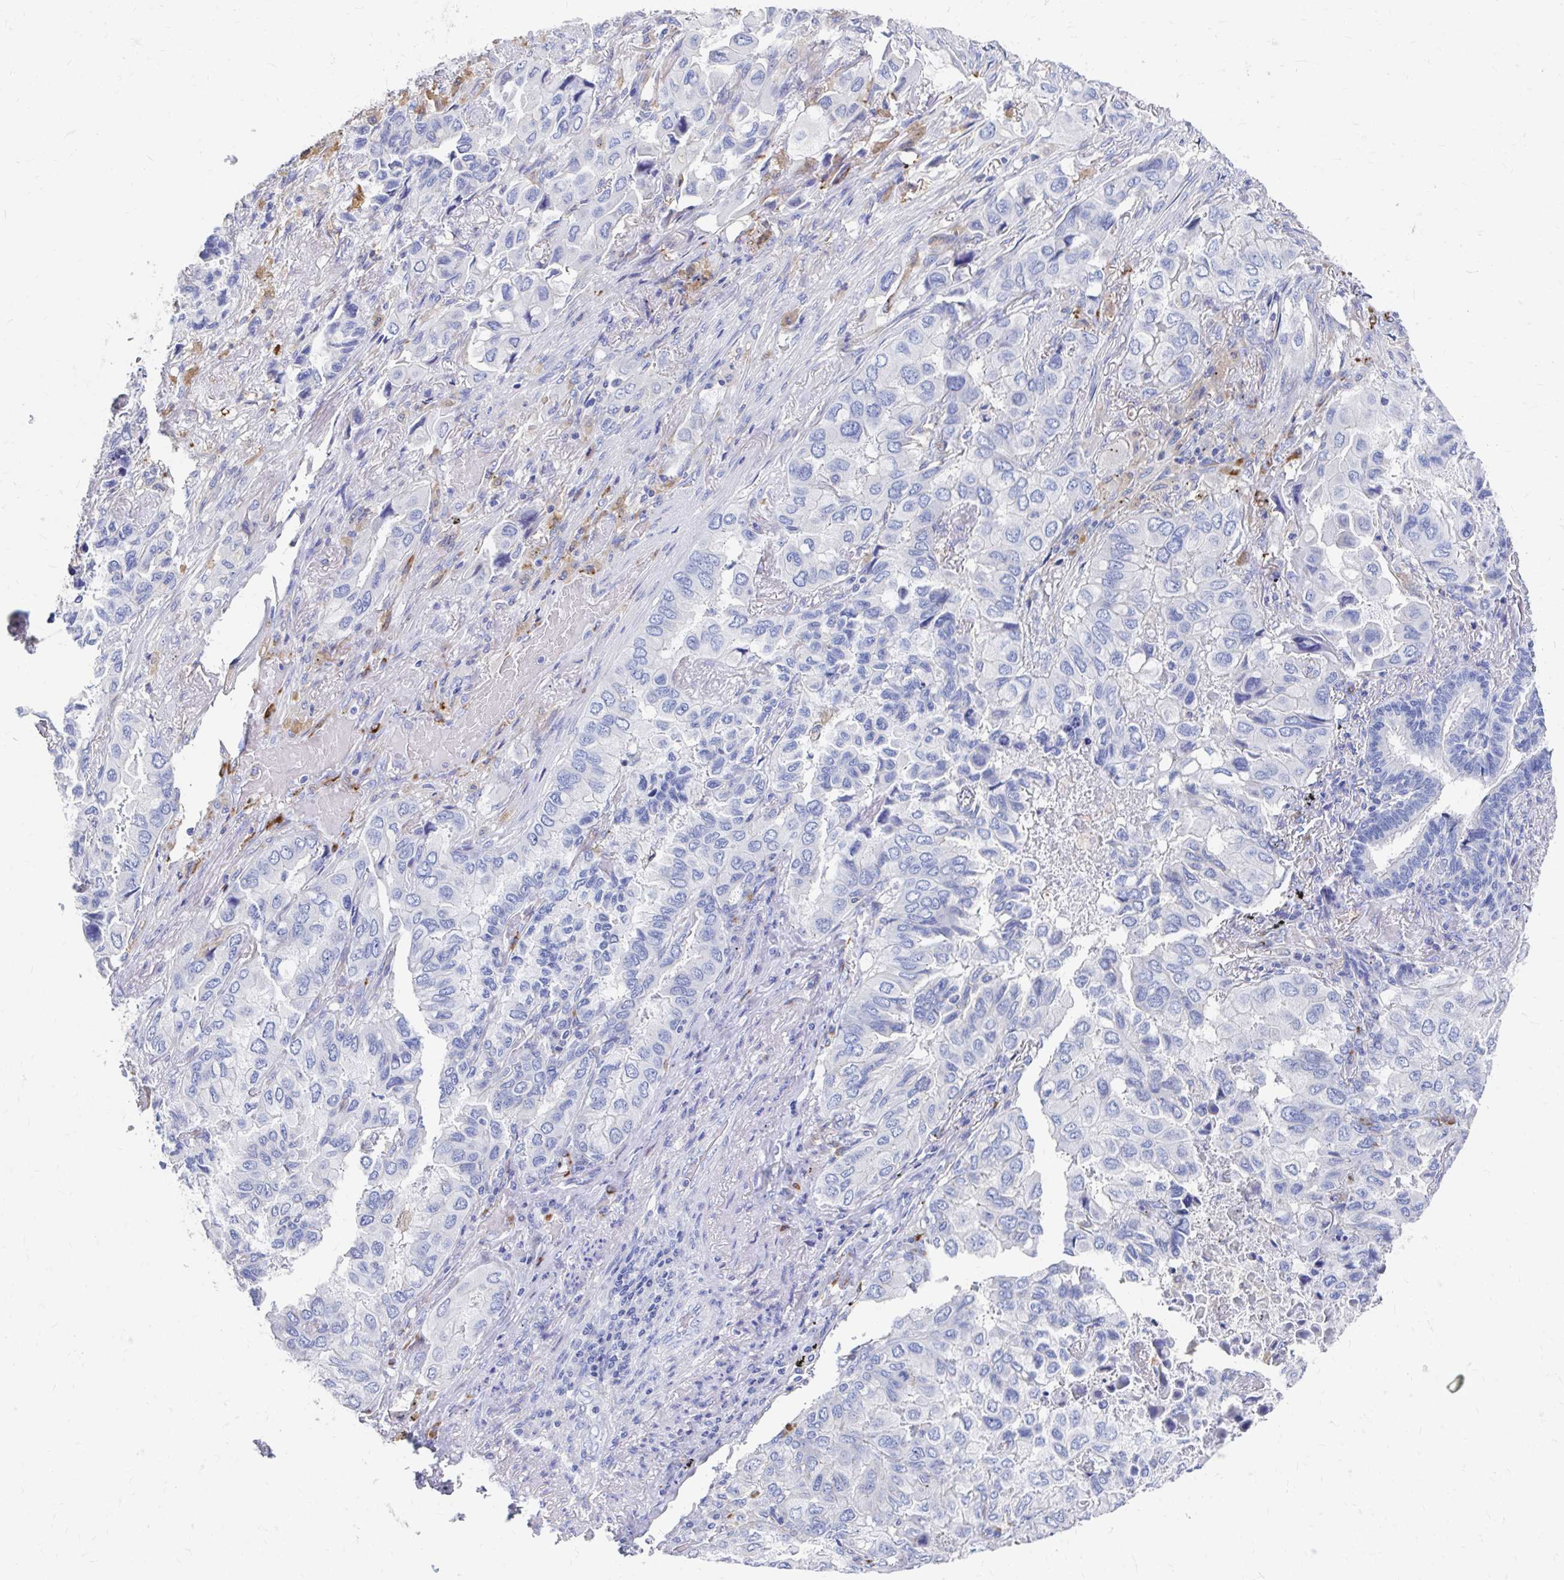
{"staining": {"intensity": "negative", "quantity": "none", "location": "none"}, "tissue": "lung cancer", "cell_type": "Tumor cells", "image_type": "cancer", "snomed": [{"axis": "morphology", "description": "Aneuploidy"}, {"axis": "morphology", "description": "Adenocarcinoma, NOS"}, {"axis": "morphology", "description": "Adenocarcinoma, metastatic, NOS"}, {"axis": "topography", "description": "Lymph node"}, {"axis": "topography", "description": "Lung"}], "caption": "Lung cancer (adenocarcinoma) stained for a protein using immunohistochemistry (IHC) displays no expression tumor cells.", "gene": "LAMC3", "patient": {"sex": "female", "age": 48}}